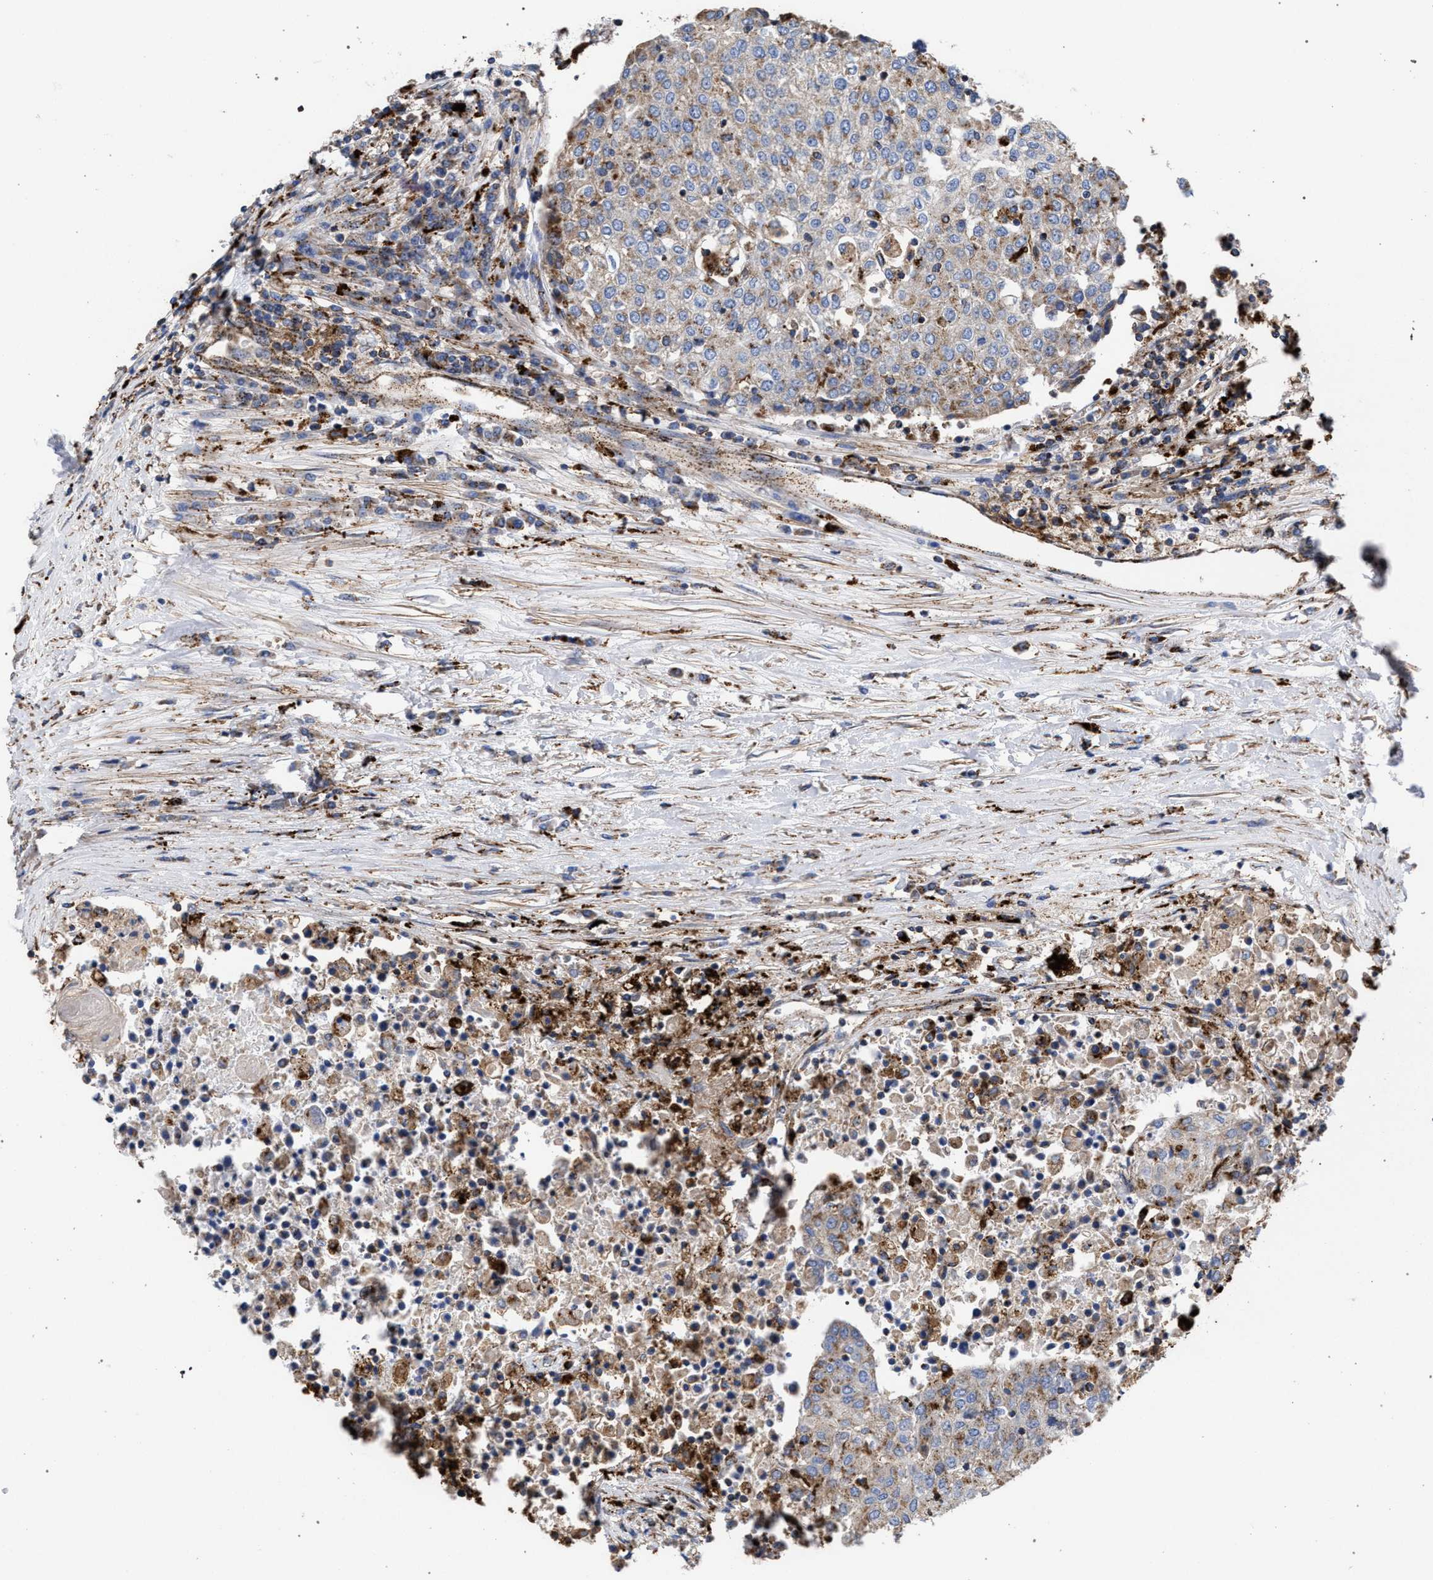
{"staining": {"intensity": "moderate", "quantity": "25%-75%", "location": "cytoplasmic/membranous"}, "tissue": "urothelial cancer", "cell_type": "Tumor cells", "image_type": "cancer", "snomed": [{"axis": "morphology", "description": "Urothelial carcinoma, High grade"}, {"axis": "topography", "description": "Urinary bladder"}], "caption": "Tumor cells display moderate cytoplasmic/membranous positivity in about 25%-75% of cells in high-grade urothelial carcinoma.", "gene": "PPT1", "patient": {"sex": "female", "age": 85}}